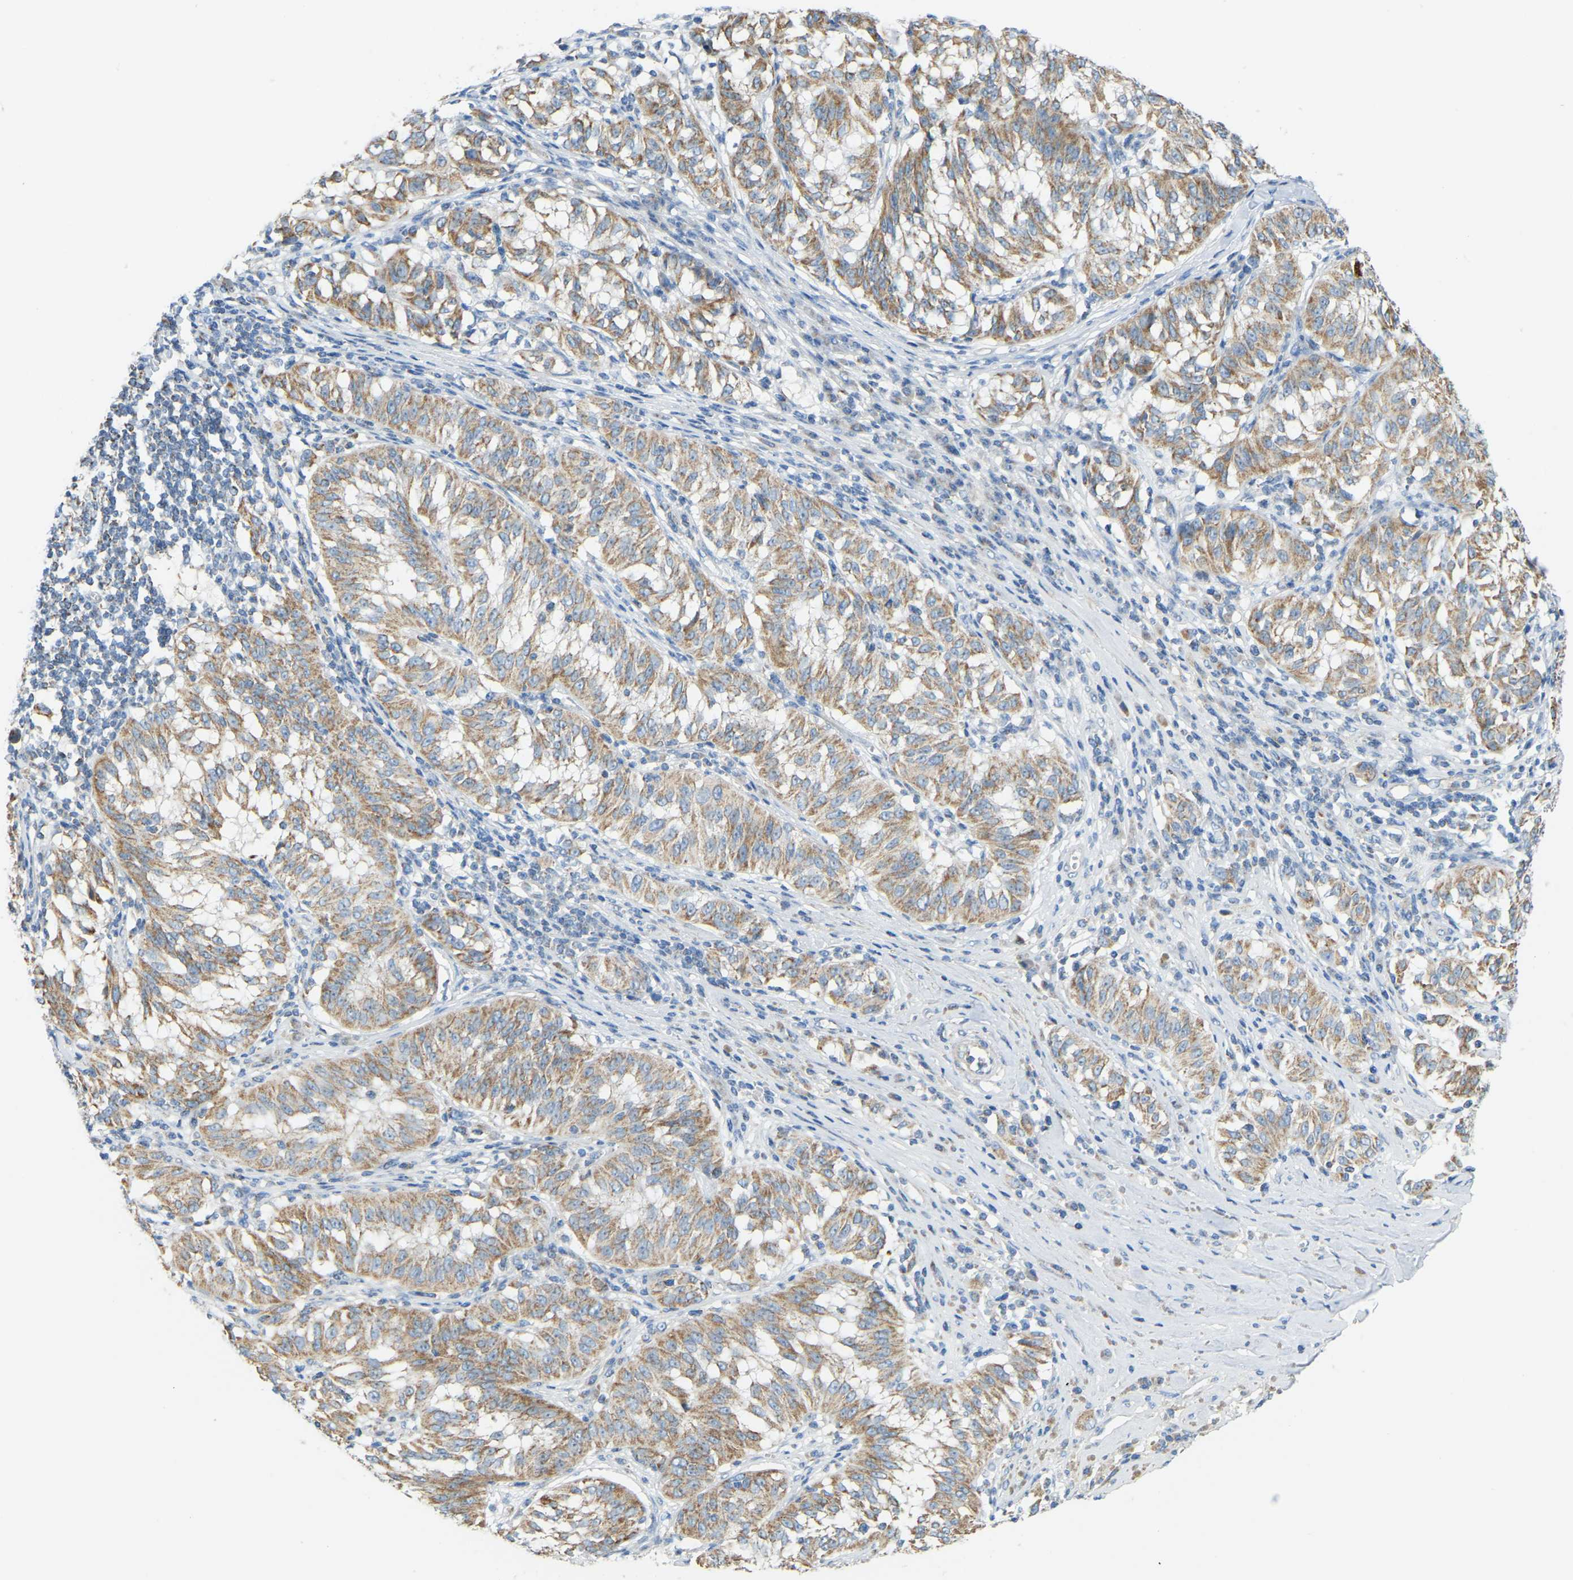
{"staining": {"intensity": "weak", "quantity": ">75%", "location": "cytoplasmic/membranous"}, "tissue": "melanoma", "cell_type": "Tumor cells", "image_type": "cancer", "snomed": [{"axis": "morphology", "description": "Malignant melanoma, NOS"}, {"axis": "topography", "description": "Skin"}], "caption": "Brown immunohistochemical staining in human malignant melanoma shows weak cytoplasmic/membranous positivity in about >75% of tumor cells.", "gene": "GDA", "patient": {"sex": "female", "age": 72}}